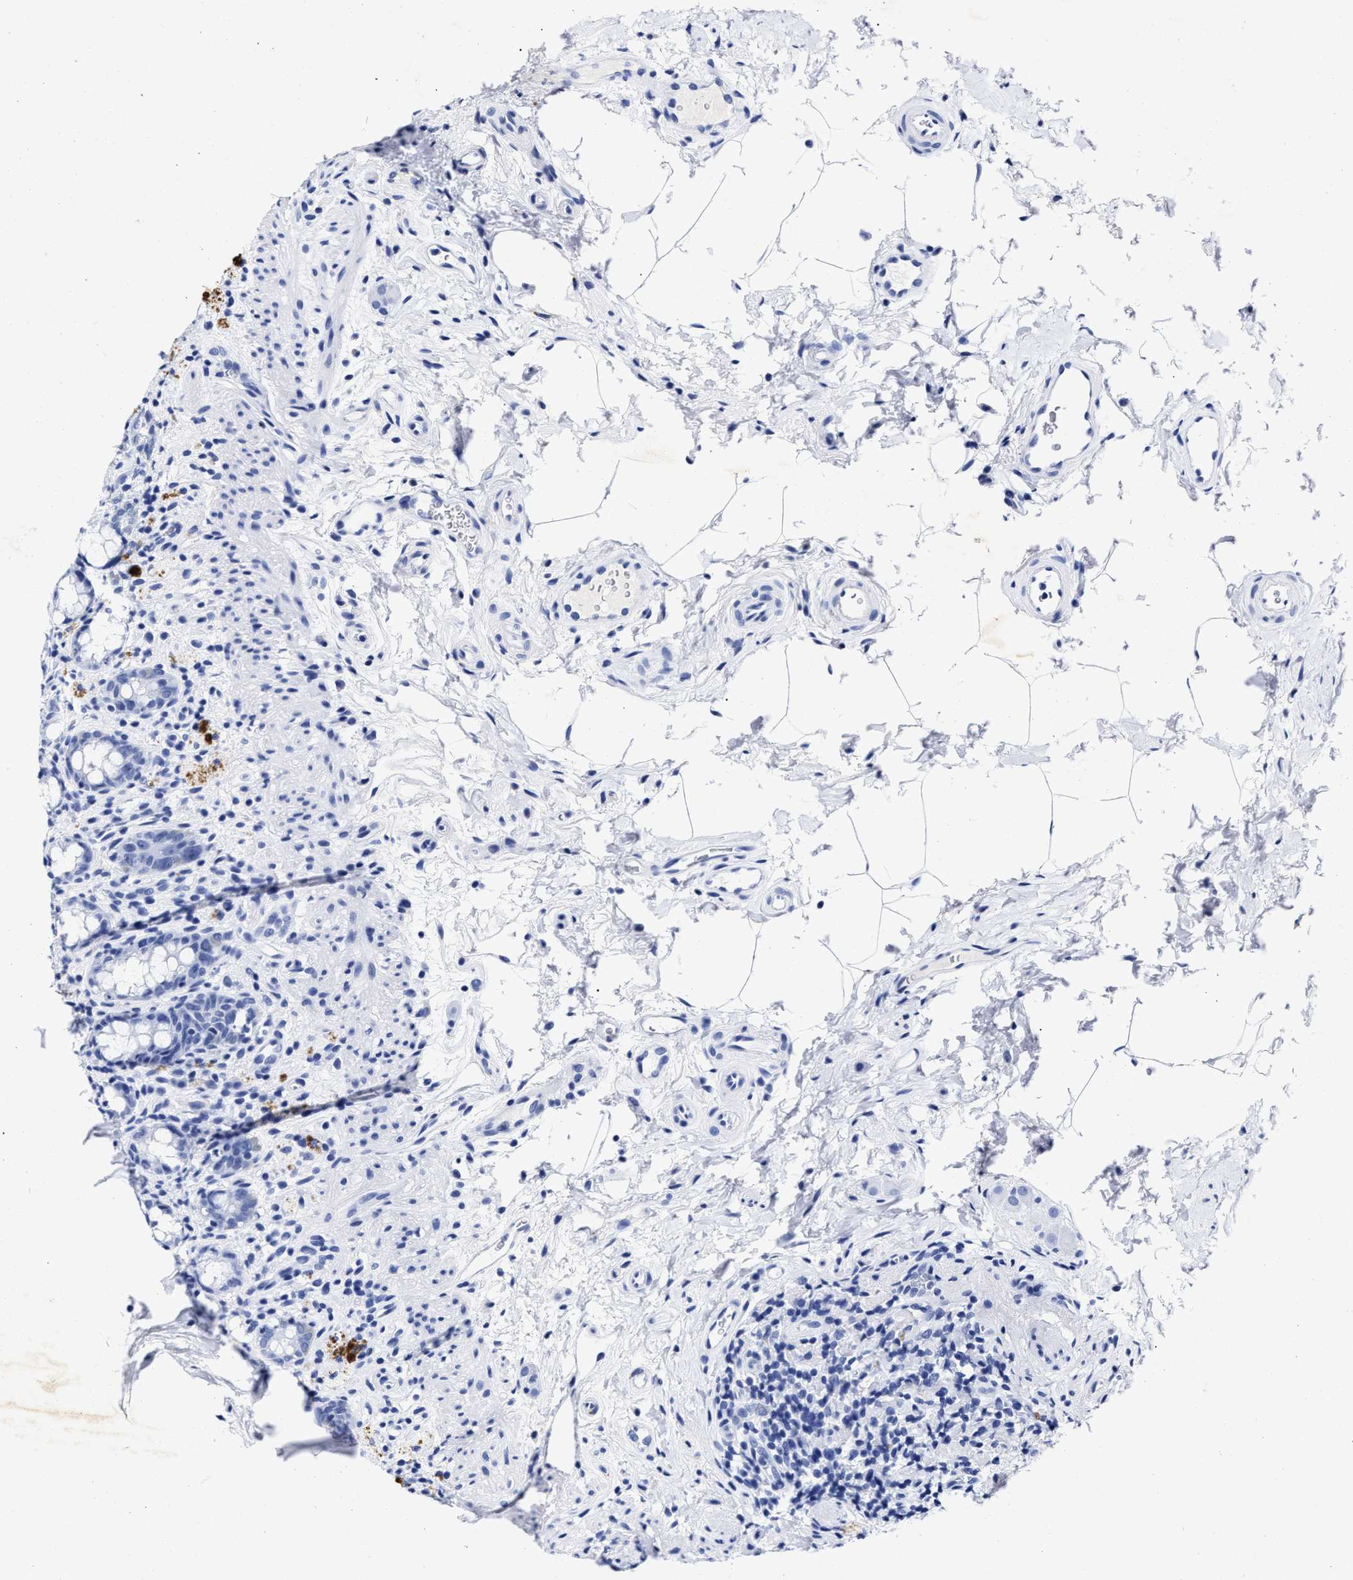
{"staining": {"intensity": "negative", "quantity": "none", "location": "none"}, "tissue": "rectum", "cell_type": "Glandular cells", "image_type": "normal", "snomed": [{"axis": "morphology", "description": "Normal tissue, NOS"}, {"axis": "topography", "description": "Rectum"}], "caption": "The photomicrograph exhibits no staining of glandular cells in unremarkable rectum.", "gene": "LRRC8E", "patient": {"sex": "male", "age": 44}}